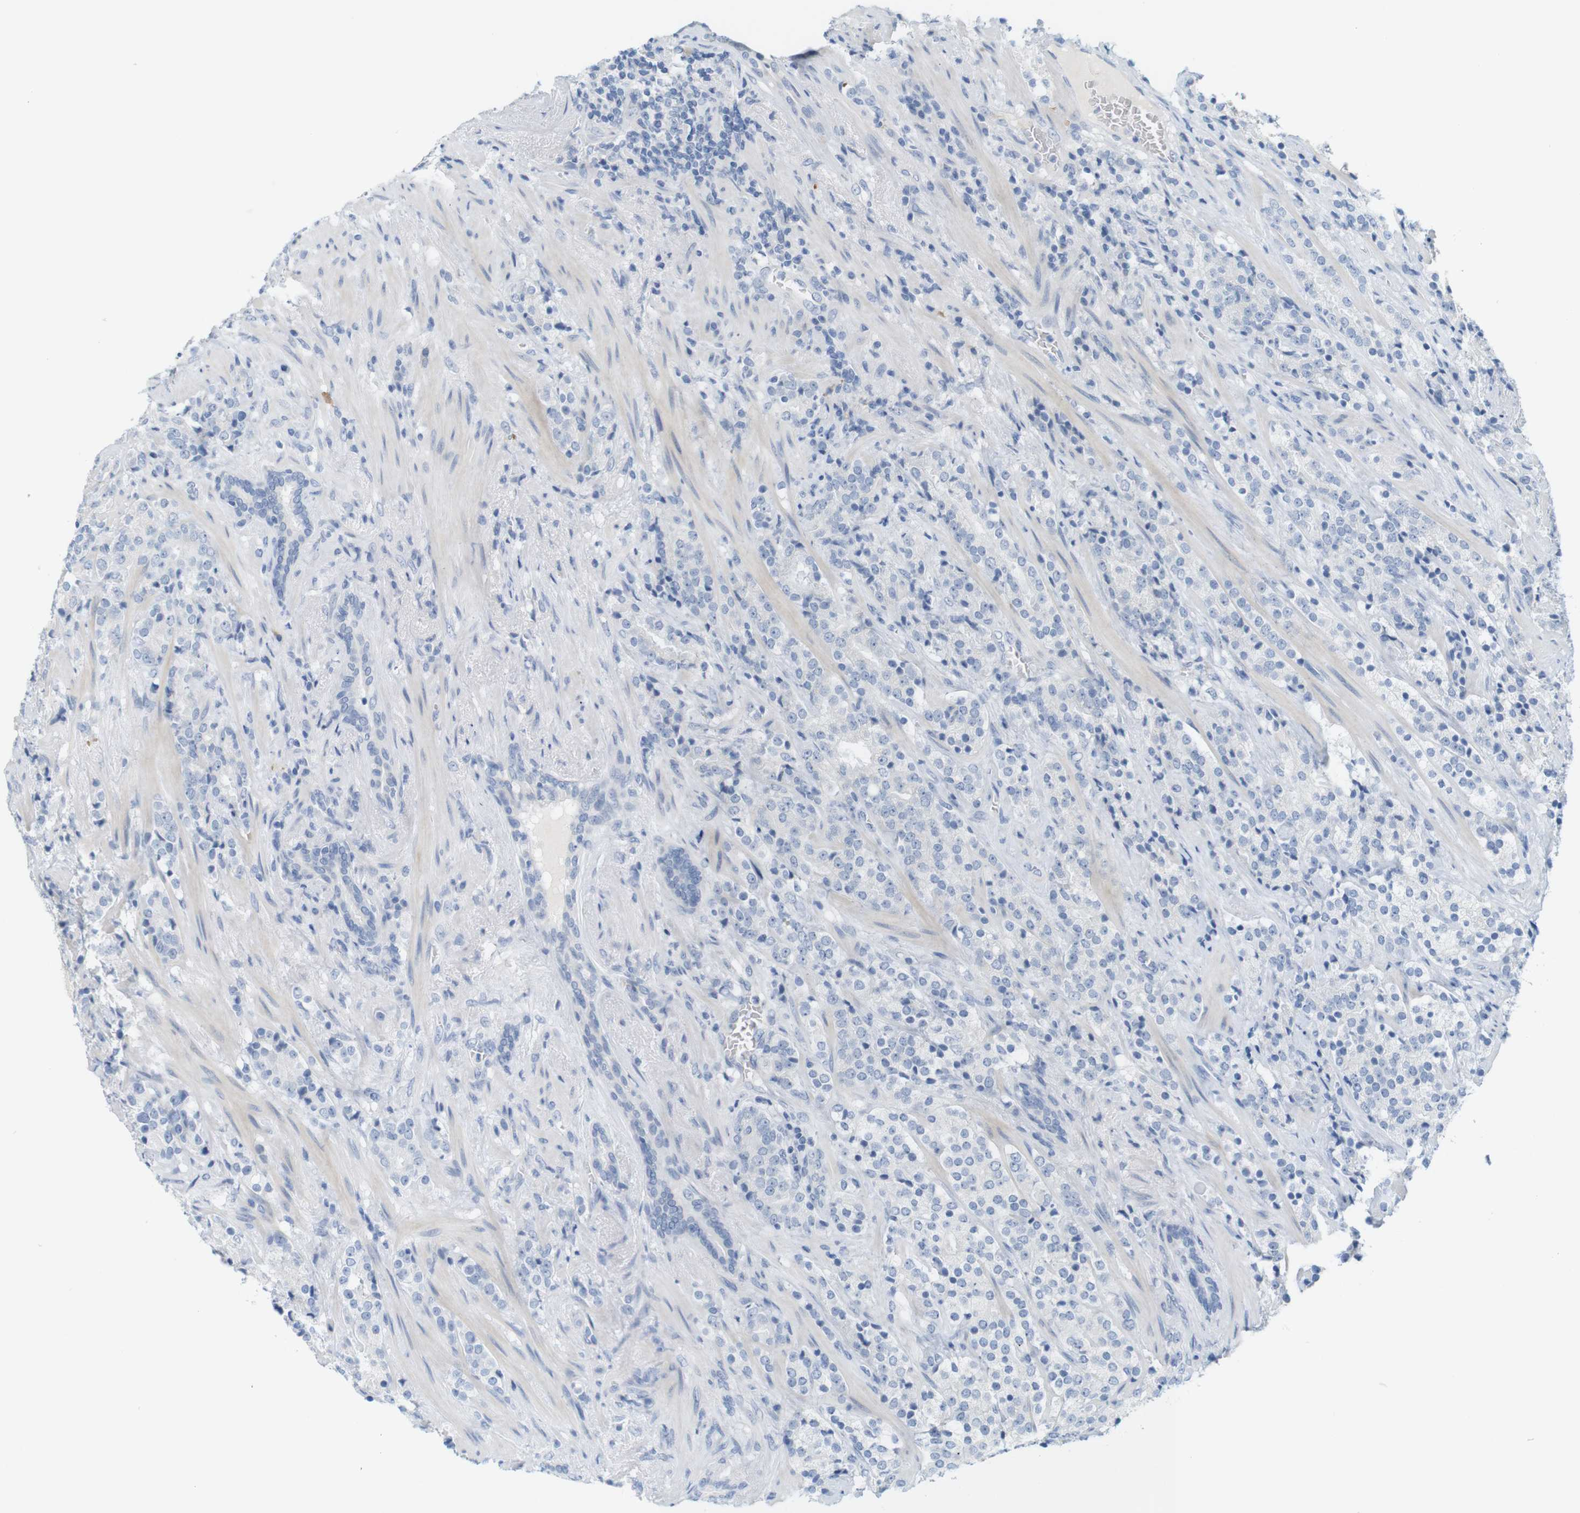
{"staining": {"intensity": "negative", "quantity": "none", "location": "none"}, "tissue": "prostate cancer", "cell_type": "Tumor cells", "image_type": "cancer", "snomed": [{"axis": "morphology", "description": "Adenocarcinoma, High grade"}, {"axis": "topography", "description": "Prostate"}], "caption": "Tumor cells show no significant positivity in prostate adenocarcinoma (high-grade).", "gene": "RGS9", "patient": {"sex": "male", "age": 71}}